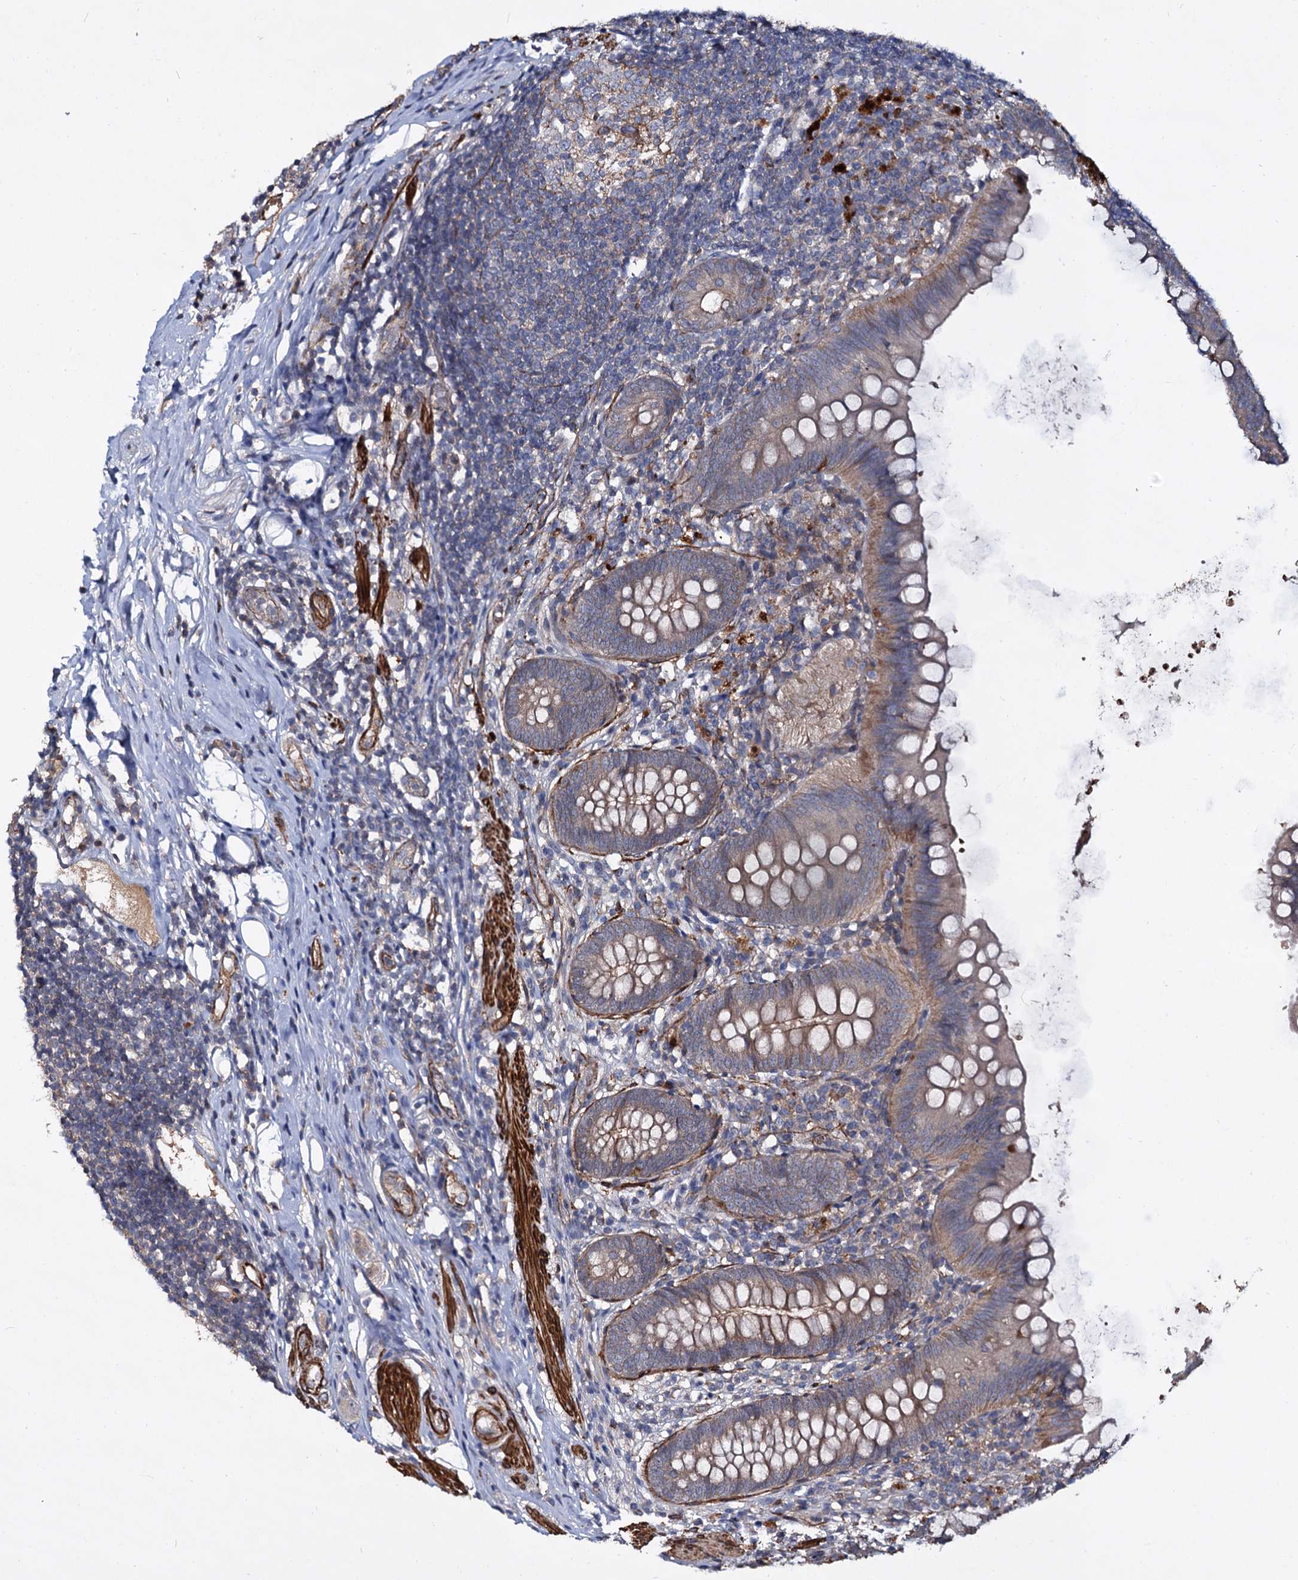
{"staining": {"intensity": "weak", "quantity": "25%-75%", "location": "cytoplasmic/membranous"}, "tissue": "appendix", "cell_type": "Glandular cells", "image_type": "normal", "snomed": [{"axis": "morphology", "description": "Normal tissue, NOS"}, {"axis": "topography", "description": "Appendix"}], "caption": "A high-resolution photomicrograph shows immunohistochemistry (IHC) staining of normal appendix, which reveals weak cytoplasmic/membranous expression in about 25%-75% of glandular cells.", "gene": "ISM2", "patient": {"sex": "female", "age": 62}}